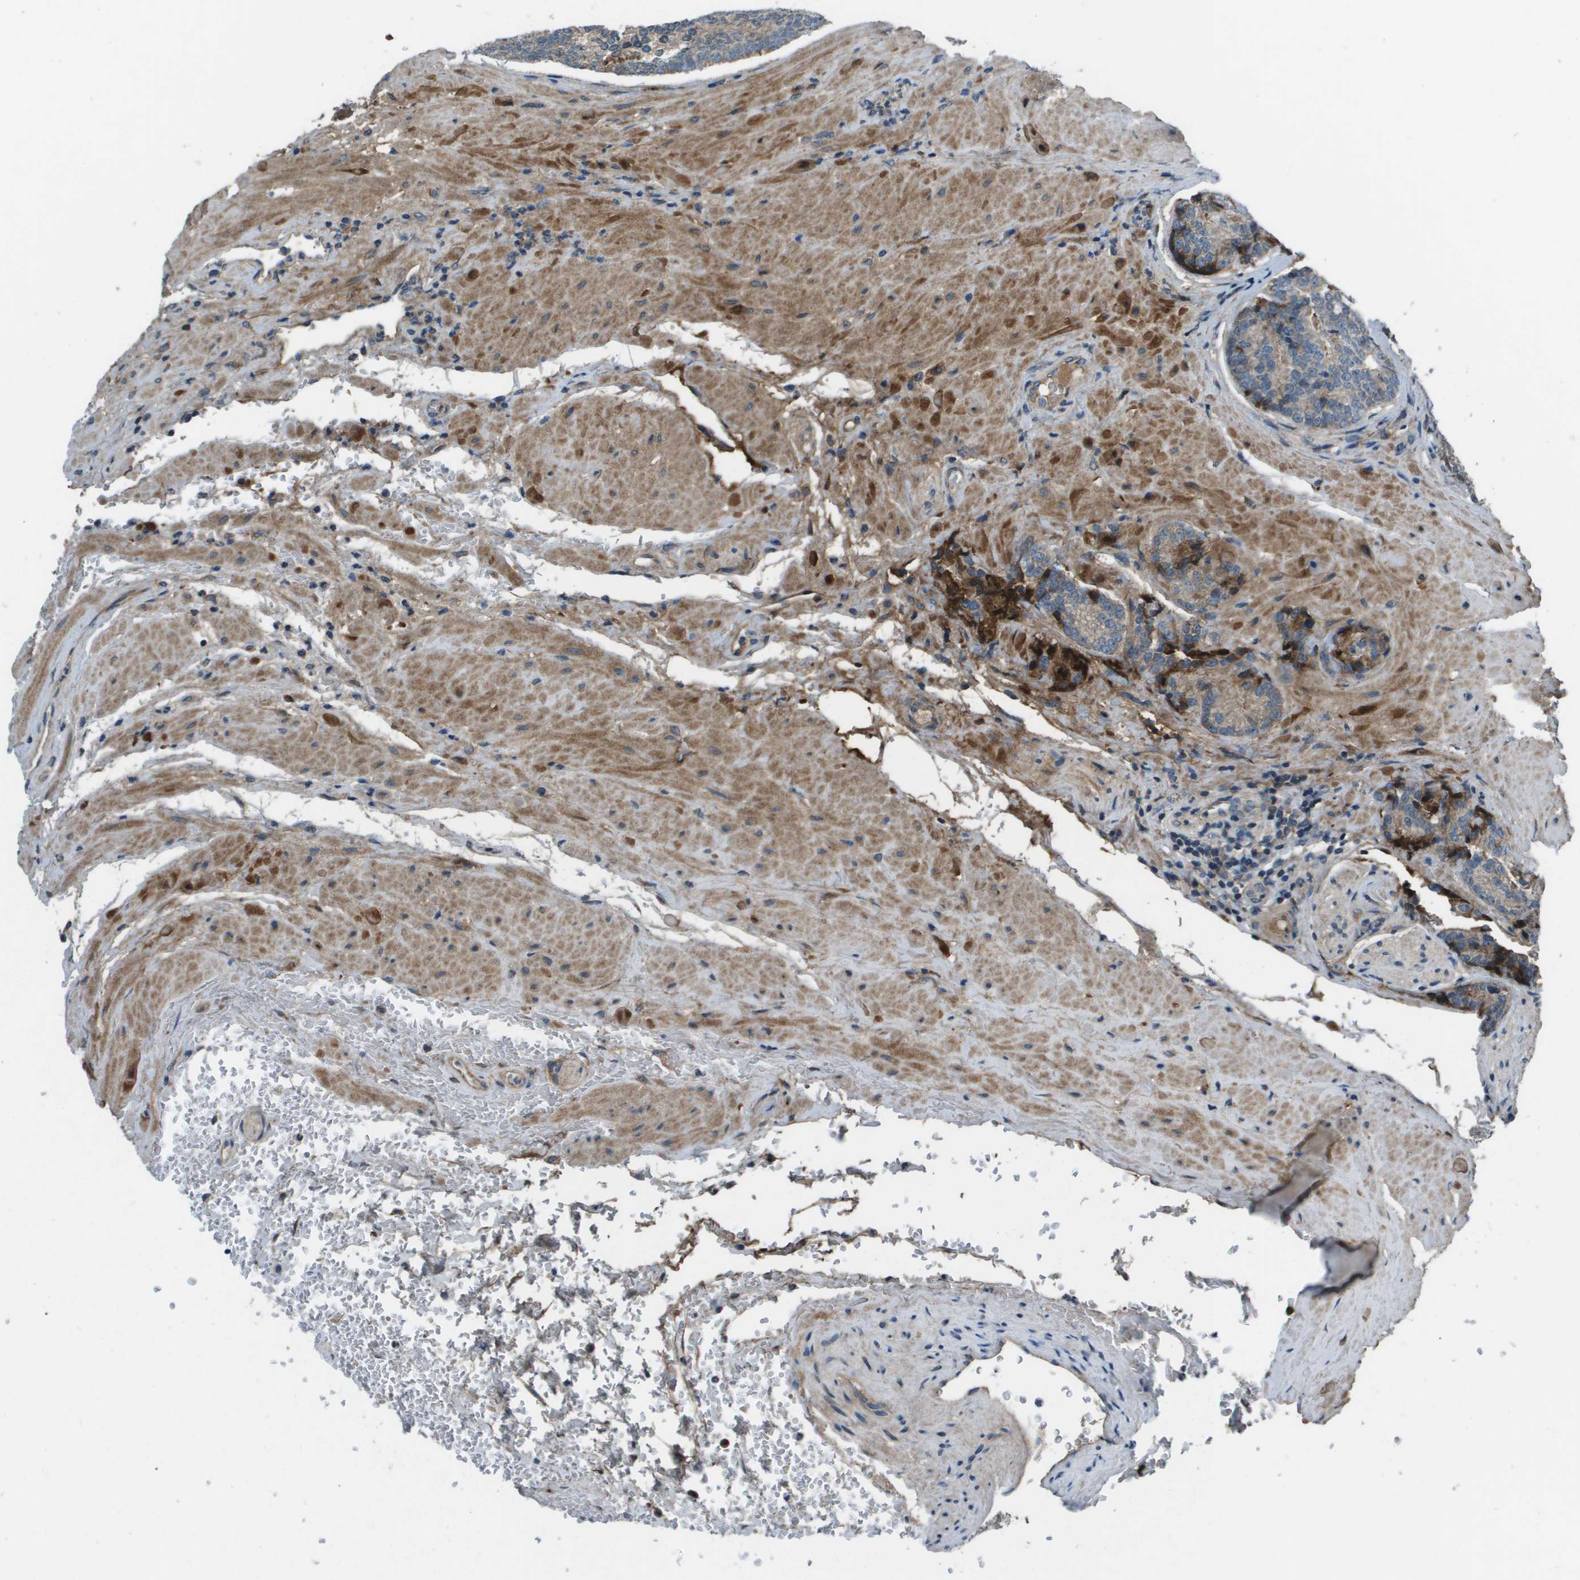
{"staining": {"intensity": "weak", "quantity": "<25%", "location": "cytoplasmic/membranous"}, "tissue": "prostate cancer", "cell_type": "Tumor cells", "image_type": "cancer", "snomed": [{"axis": "morphology", "description": "Adenocarcinoma, High grade"}, {"axis": "topography", "description": "Prostate"}], "caption": "This is an IHC photomicrograph of human prostate high-grade adenocarcinoma. There is no positivity in tumor cells.", "gene": "PCOLCE", "patient": {"sex": "male", "age": 61}}